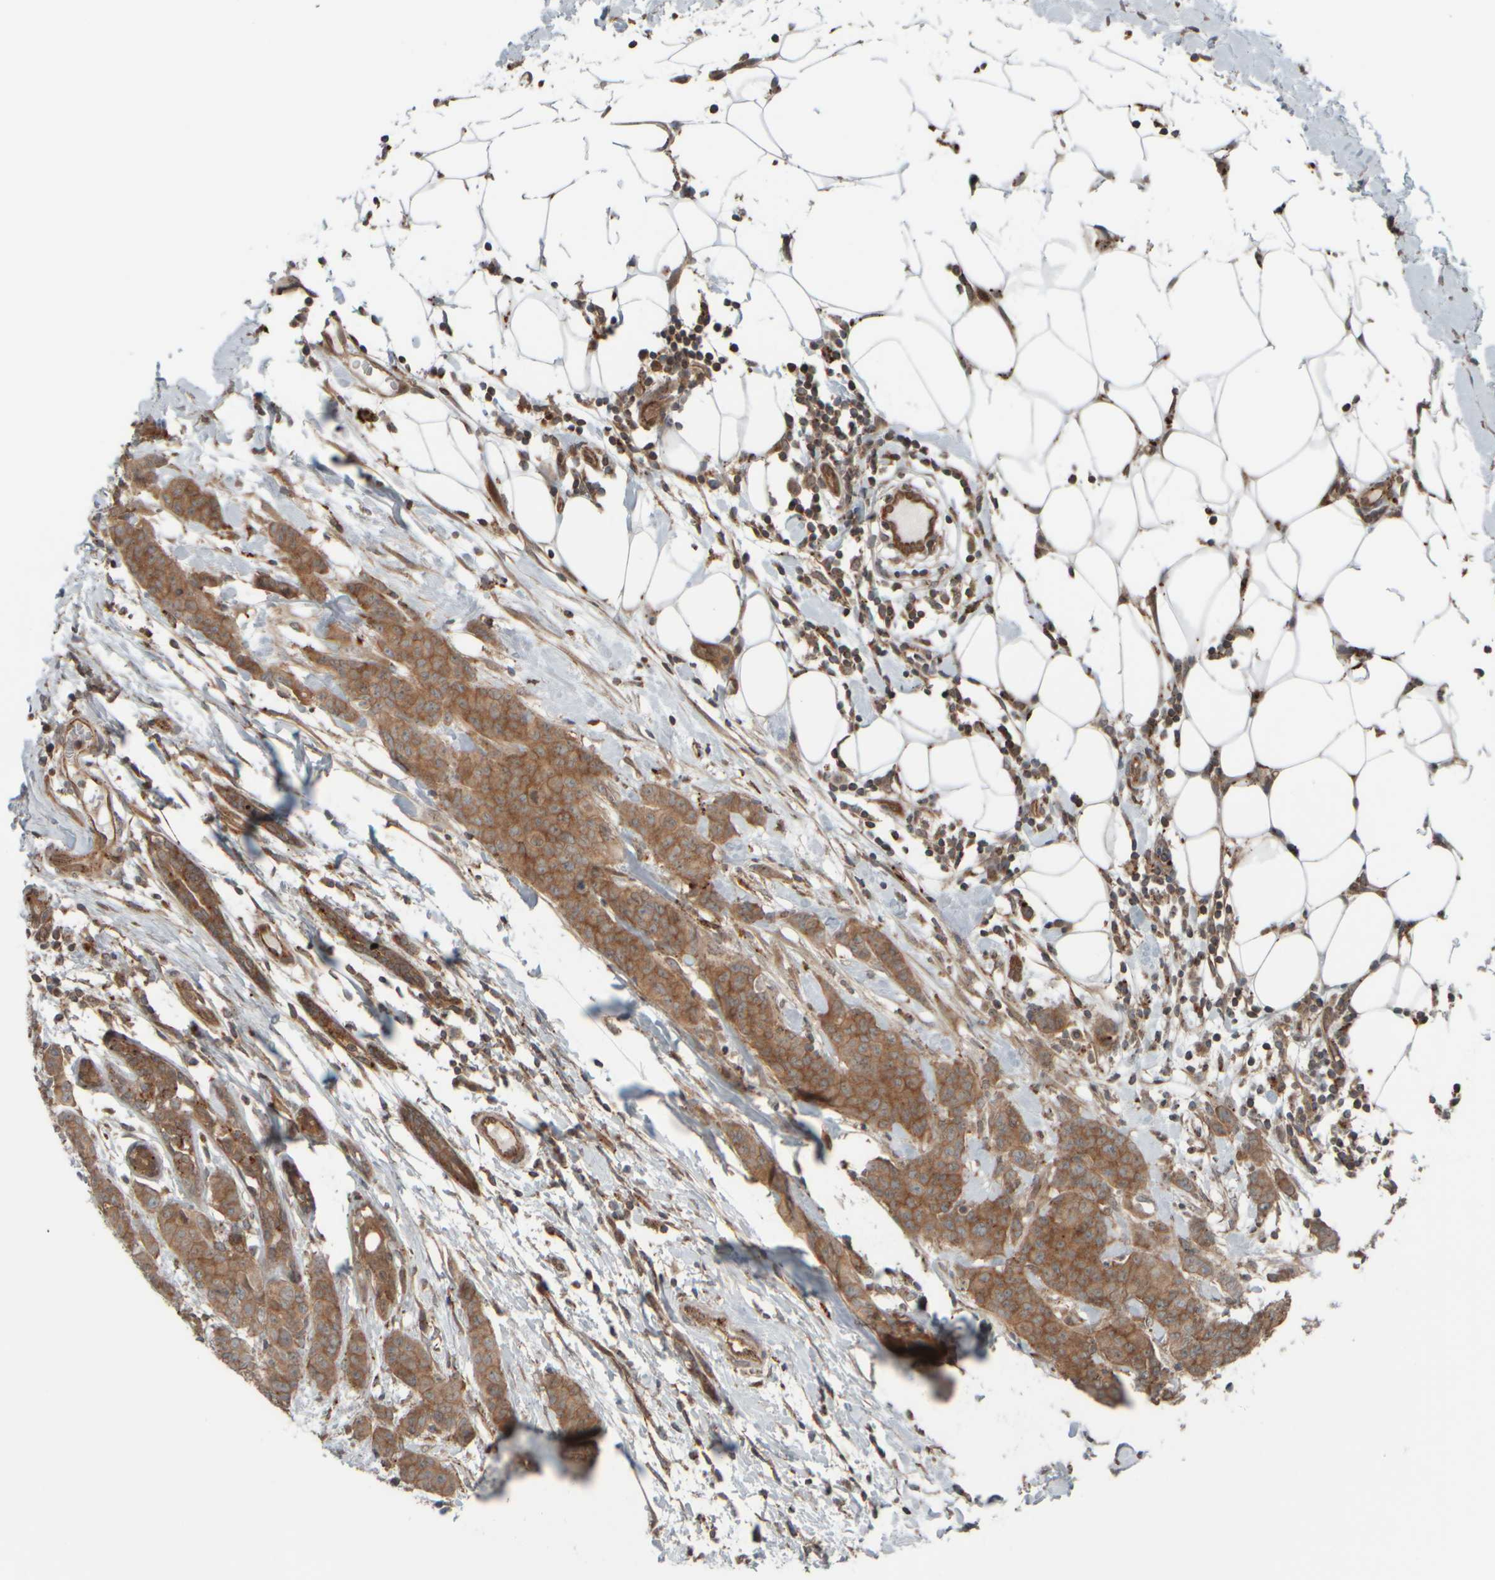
{"staining": {"intensity": "moderate", "quantity": ">75%", "location": "cytoplasmic/membranous"}, "tissue": "breast cancer", "cell_type": "Tumor cells", "image_type": "cancer", "snomed": [{"axis": "morphology", "description": "Normal tissue, NOS"}, {"axis": "morphology", "description": "Duct carcinoma"}, {"axis": "topography", "description": "Breast"}], "caption": "Immunohistochemistry micrograph of neoplastic tissue: breast invasive ductal carcinoma stained using immunohistochemistry (IHC) reveals medium levels of moderate protein expression localized specifically in the cytoplasmic/membranous of tumor cells, appearing as a cytoplasmic/membranous brown color.", "gene": "GIGYF1", "patient": {"sex": "female", "age": 40}}